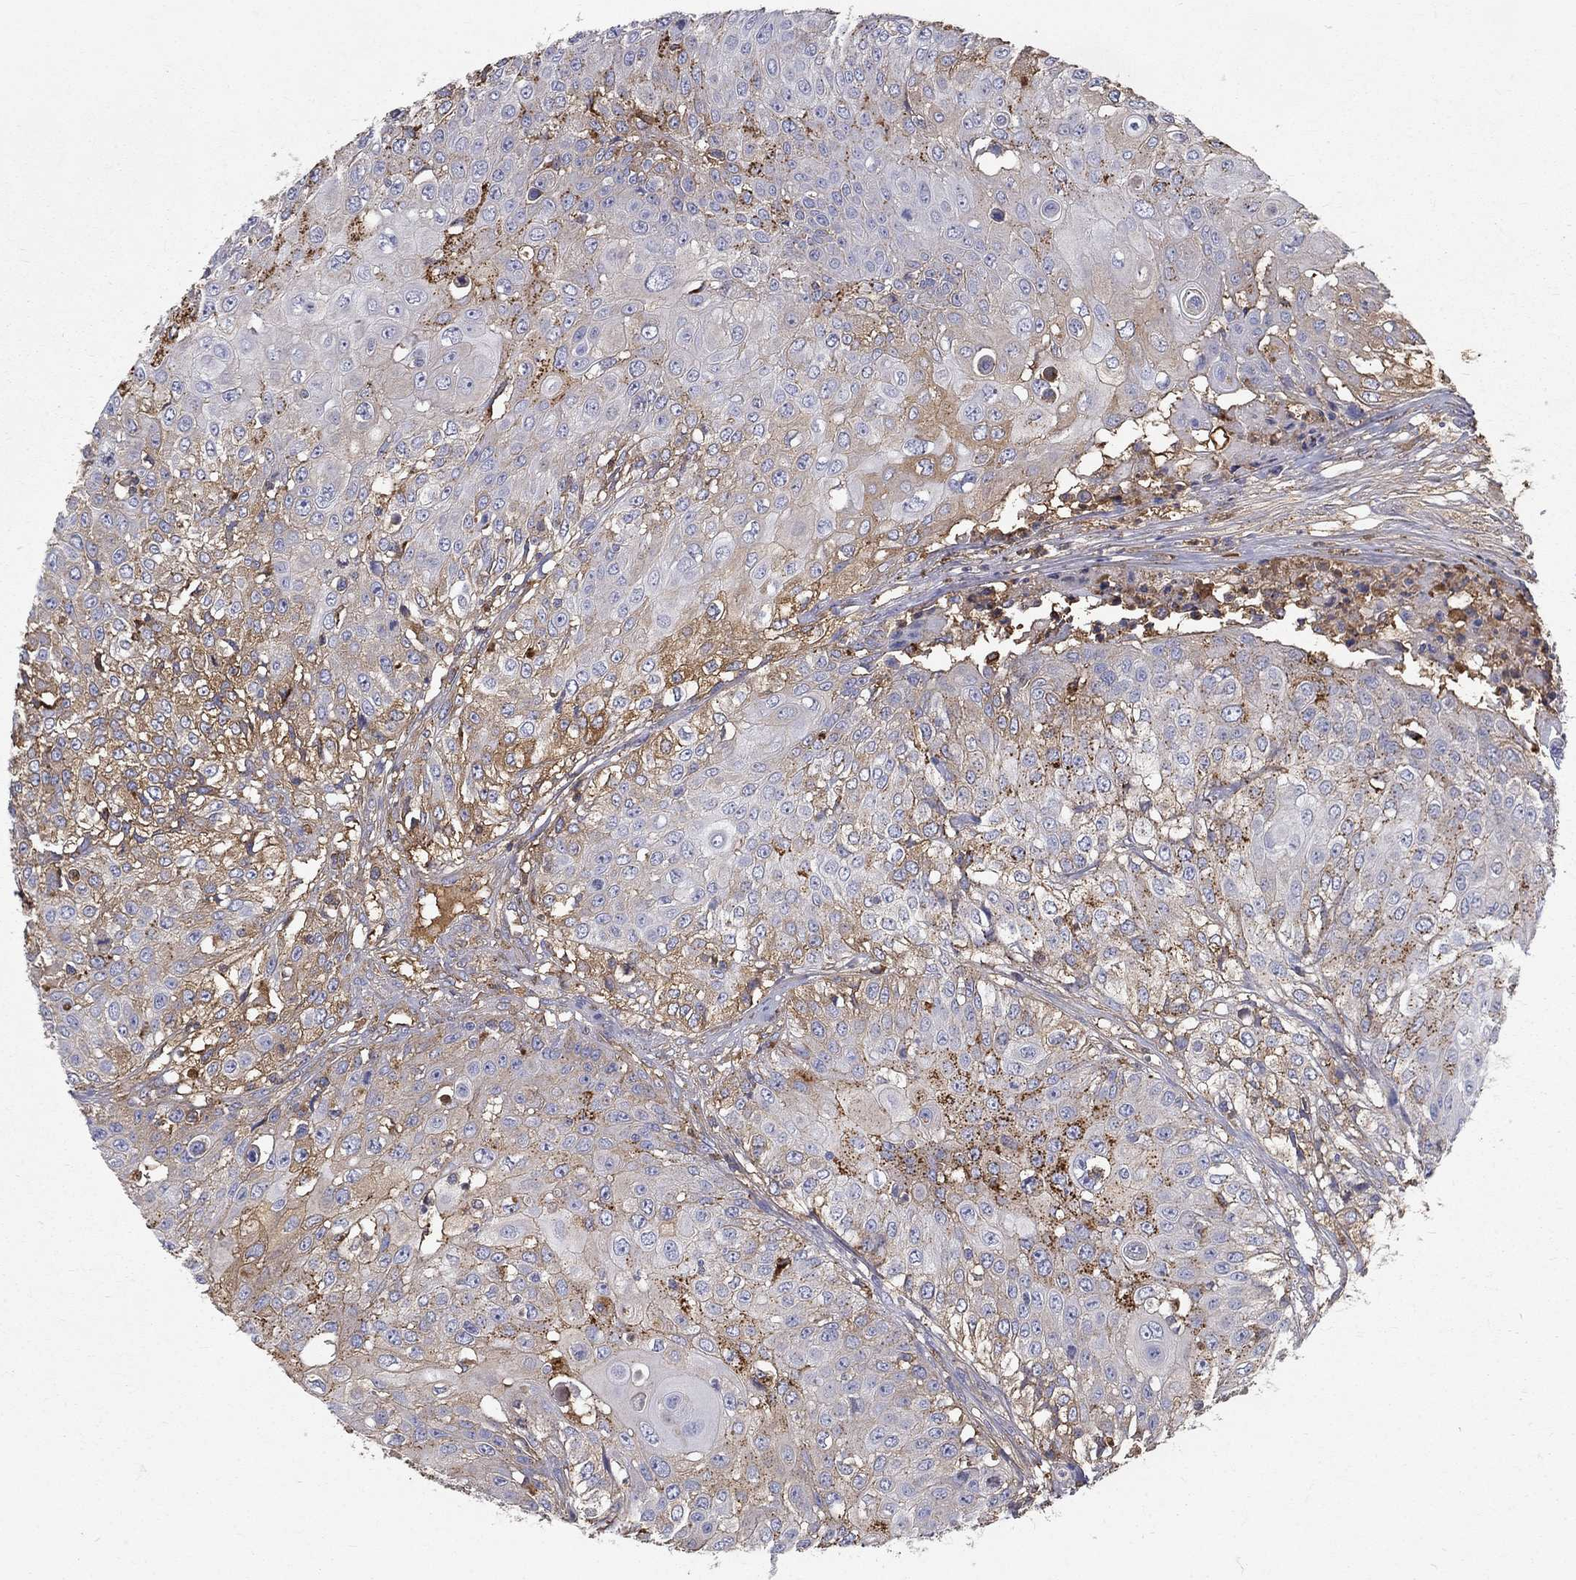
{"staining": {"intensity": "strong", "quantity": "<25%", "location": "cytoplasmic/membranous"}, "tissue": "urothelial cancer", "cell_type": "Tumor cells", "image_type": "cancer", "snomed": [{"axis": "morphology", "description": "Urothelial carcinoma, High grade"}, {"axis": "topography", "description": "Urinary bladder"}], "caption": "An immunohistochemistry image of tumor tissue is shown. Protein staining in brown highlights strong cytoplasmic/membranous positivity in urothelial cancer within tumor cells. The protein of interest is stained brown, and the nuclei are stained in blue (DAB (3,3'-diaminobenzidine) IHC with brightfield microscopy, high magnification).", "gene": "EPDR1", "patient": {"sex": "female", "age": 79}}